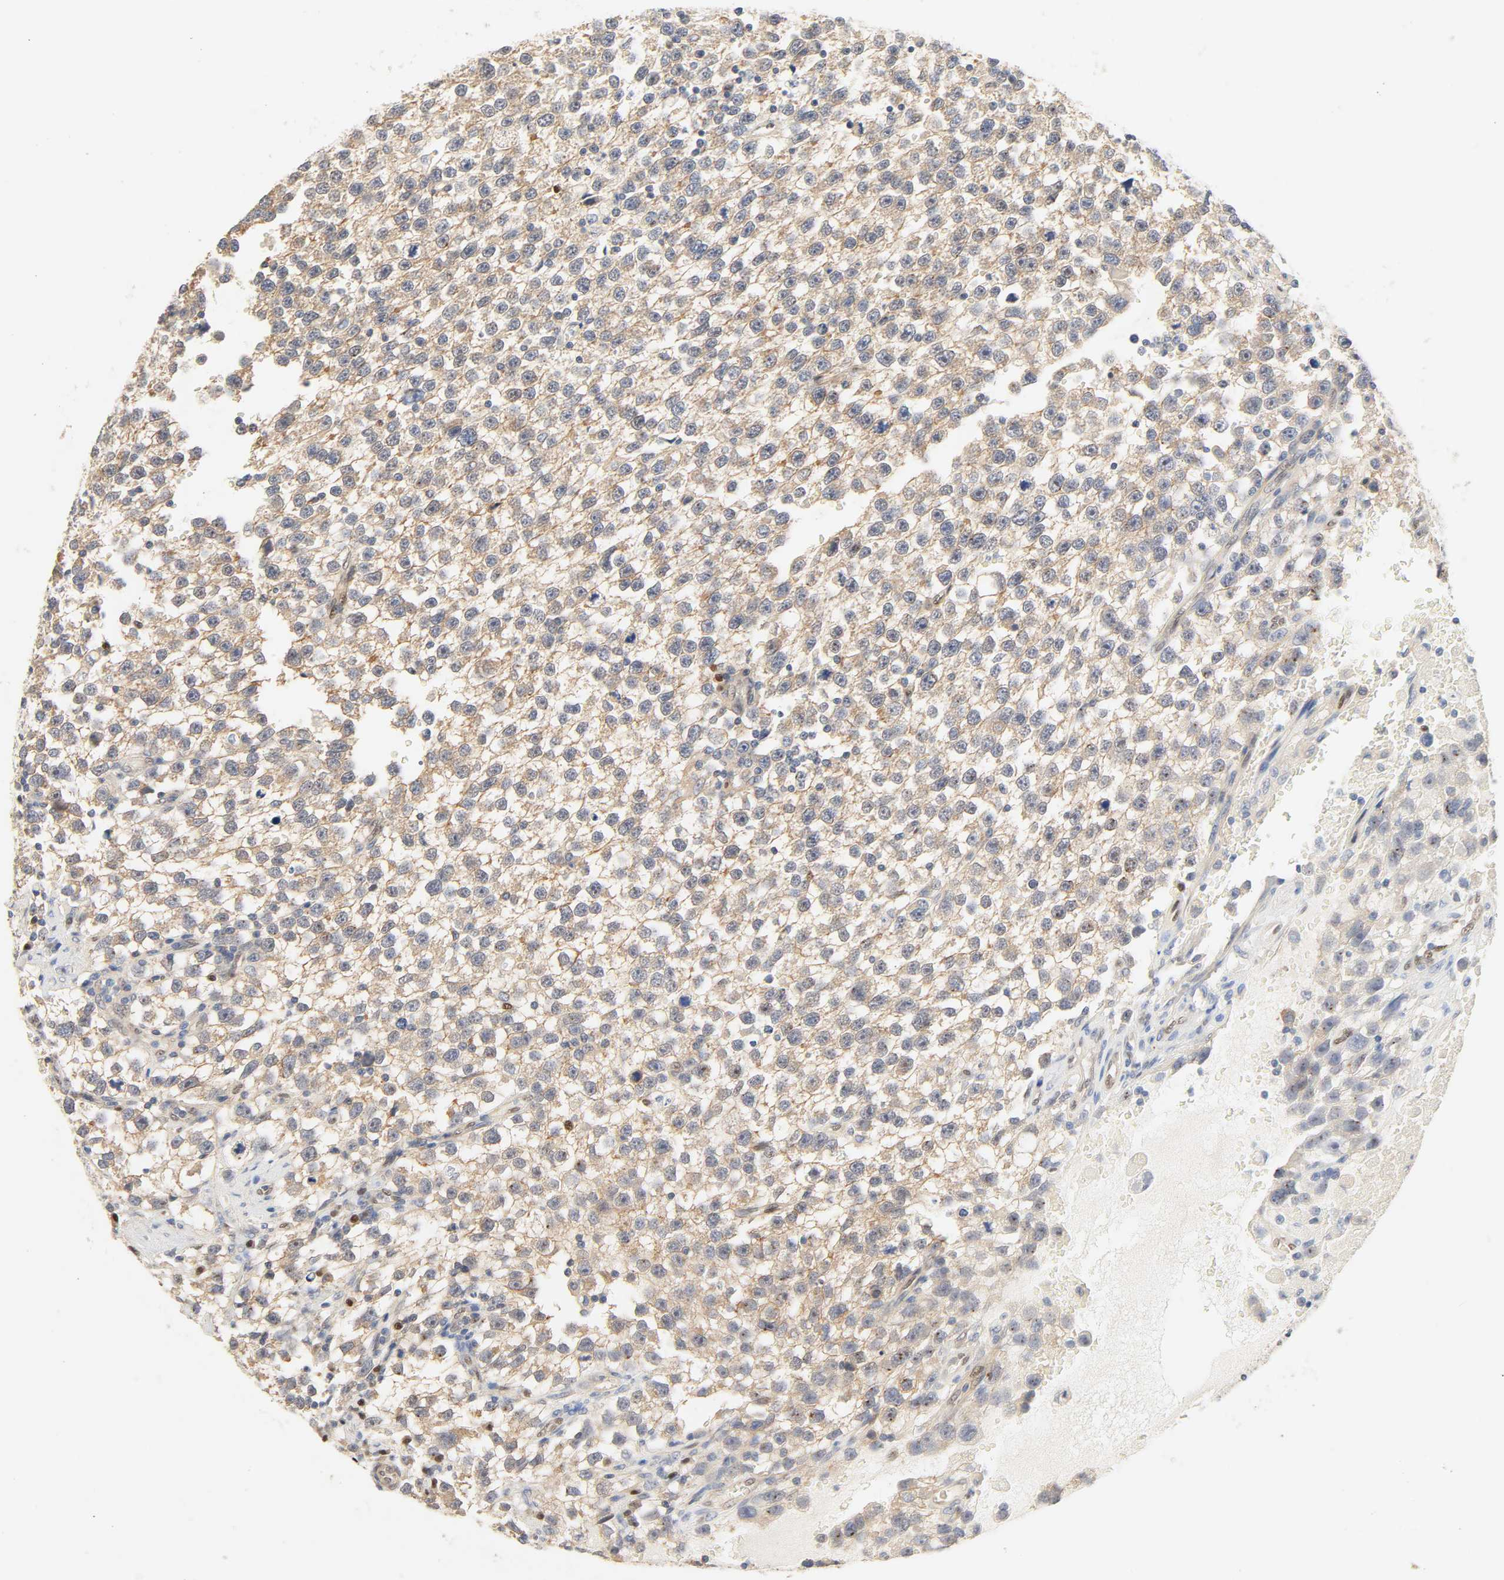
{"staining": {"intensity": "weak", "quantity": ">75%", "location": "cytoplasmic/membranous"}, "tissue": "testis cancer", "cell_type": "Tumor cells", "image_type": "cancer", "snomed": [{"axis": "morphology", "description": "Seminoma, NOS"}, {"axis": "topography", "description": "Testis"}], "caption": "This micrograph reveals testis cancer (seminoma) stained with IHC to label a protein in brown. The cytoplasmic/membranous of tumor cells show weak positivity for the protein. Nuclei are counter-stained blue.", "gene": "BORCS8-MEF2B", "patient": {"sex": "male", "age": 33}}